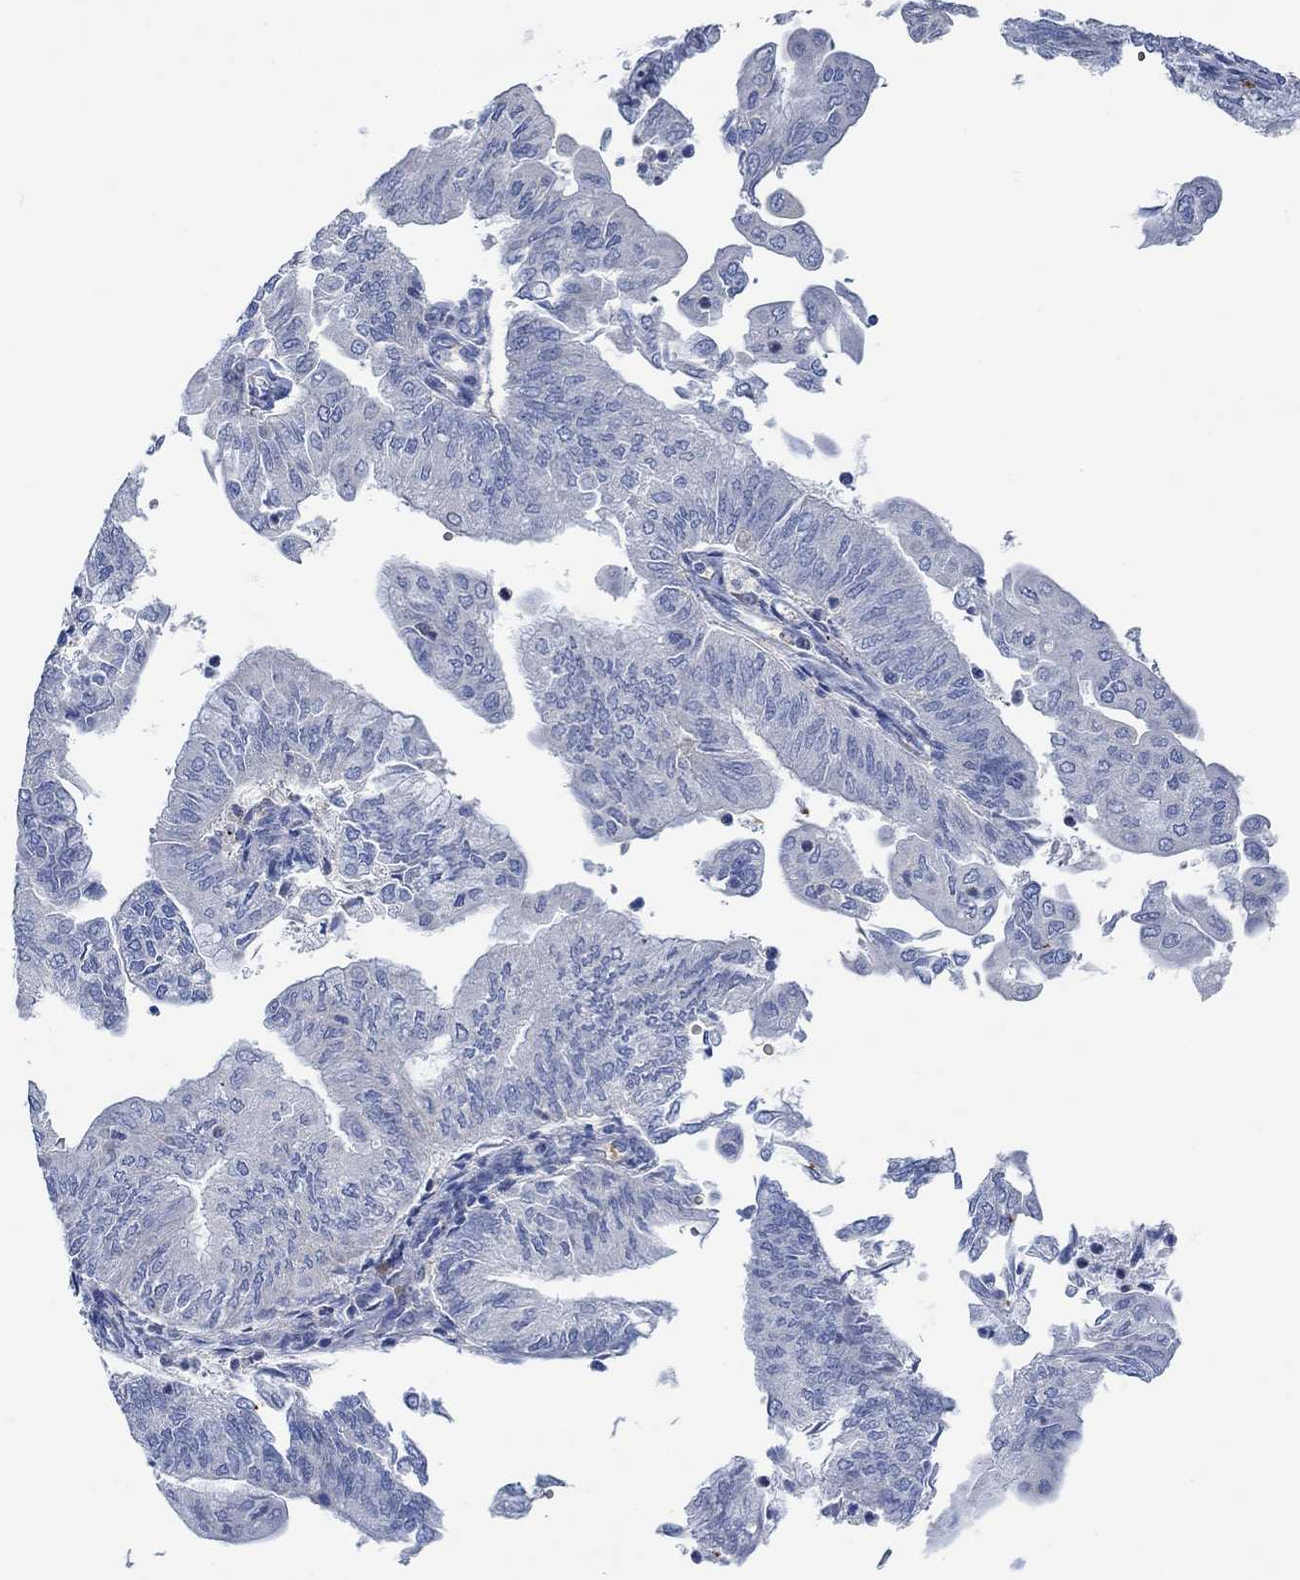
{"staining": {"intensity": "negative", "quantity": "none", "location": "none"}, "tissue": "endometrial cancer", "cell_type": "Tumor cells", "image_type": "cancer", "snomed": [{"axis": "morphology", "description": "Adenocarcinoma, NOS"}, {"axis": "topography", "description": "Endometrium"}], "caption": "IHC photomicrograph of endometrial adenocarcinoma stained for a protein (brown), which exhibits no staining in tumor cells.", "gene": "MPP1", "patient": {"sex": "female", "age": 59}}